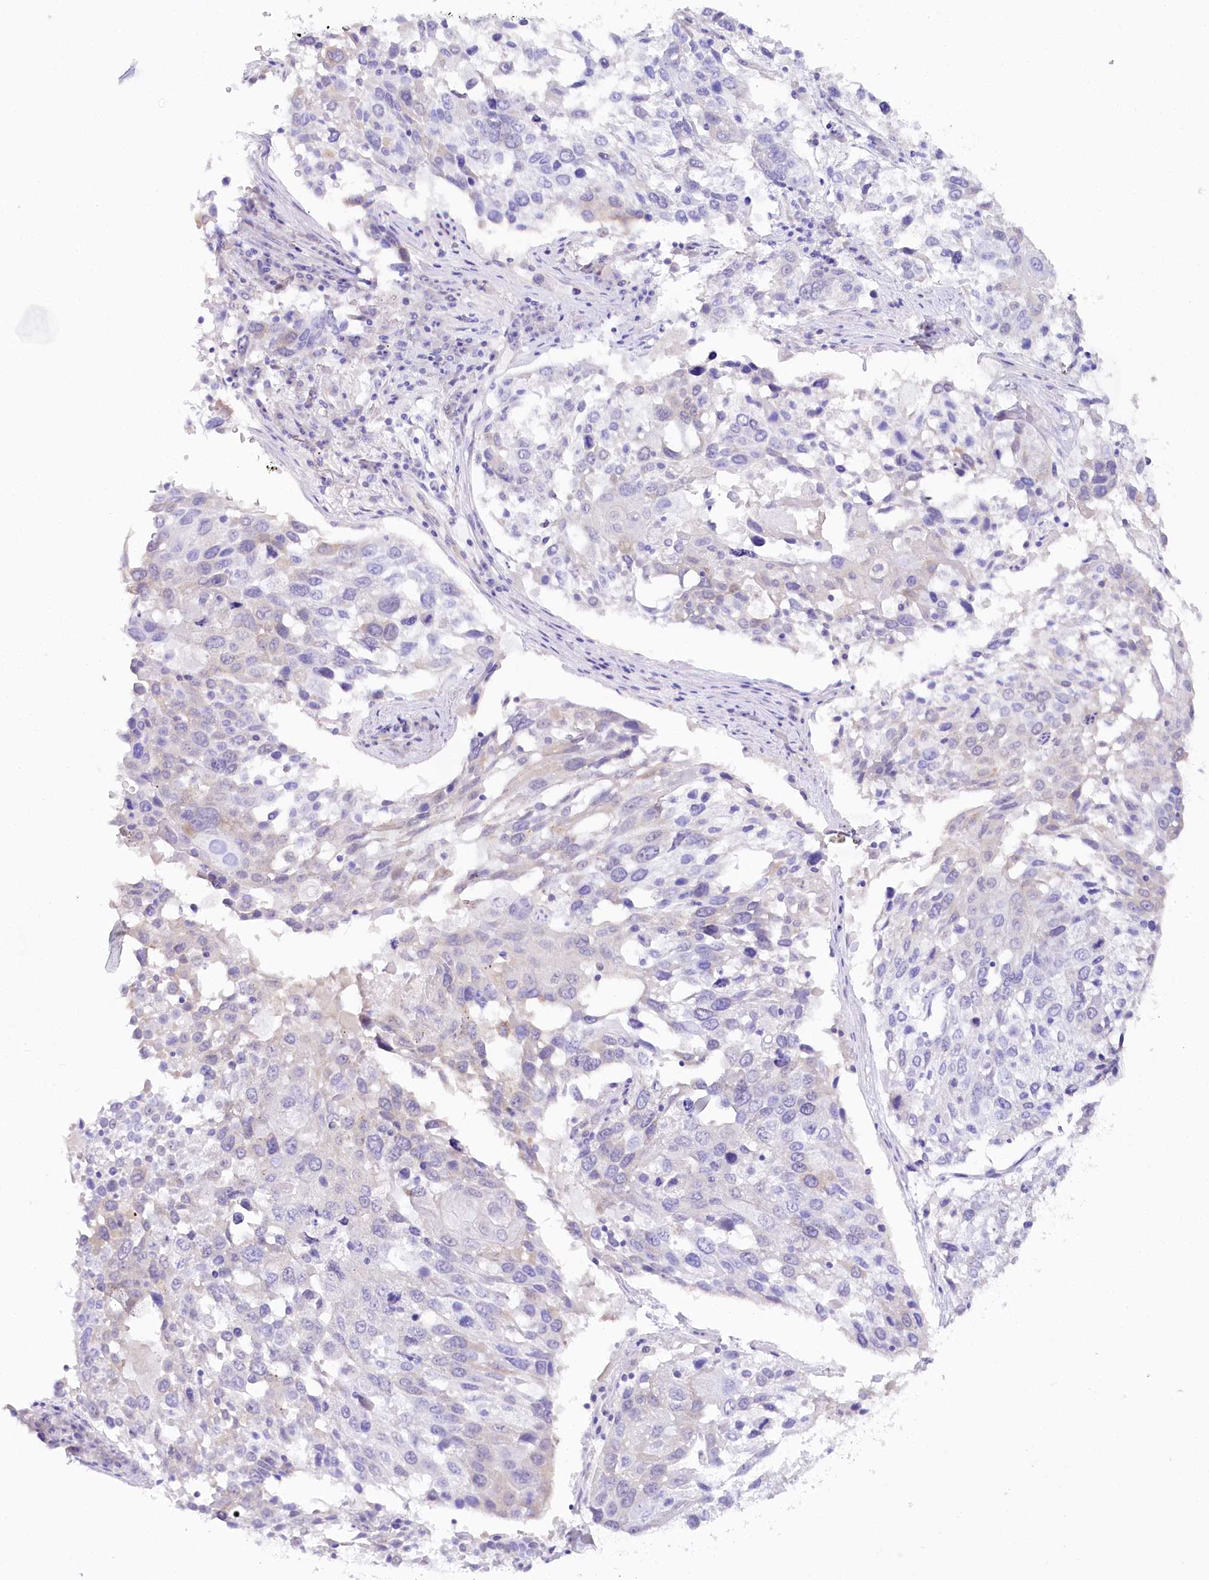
{"staining": {"intensity": "negative", "quantity": "none", "location": "none"}, "tissue": "lung cancer", "cell_type": "Tumor cells", "image_type": "cancer", "snomed": [{"axis": "morphology", "description": "Squamous cell carcinoma, NOS"}, {"axis": "topography", "description": "Lung"}], "caption": "An immunohistochemistry (IHC) micrograph of lung cancer is shown. There is no staining in tumor cells of lung cancer. Nuclei are stained in blue.", "gene": "CSN3", "patient": {"sex": "male", "age": 65}}